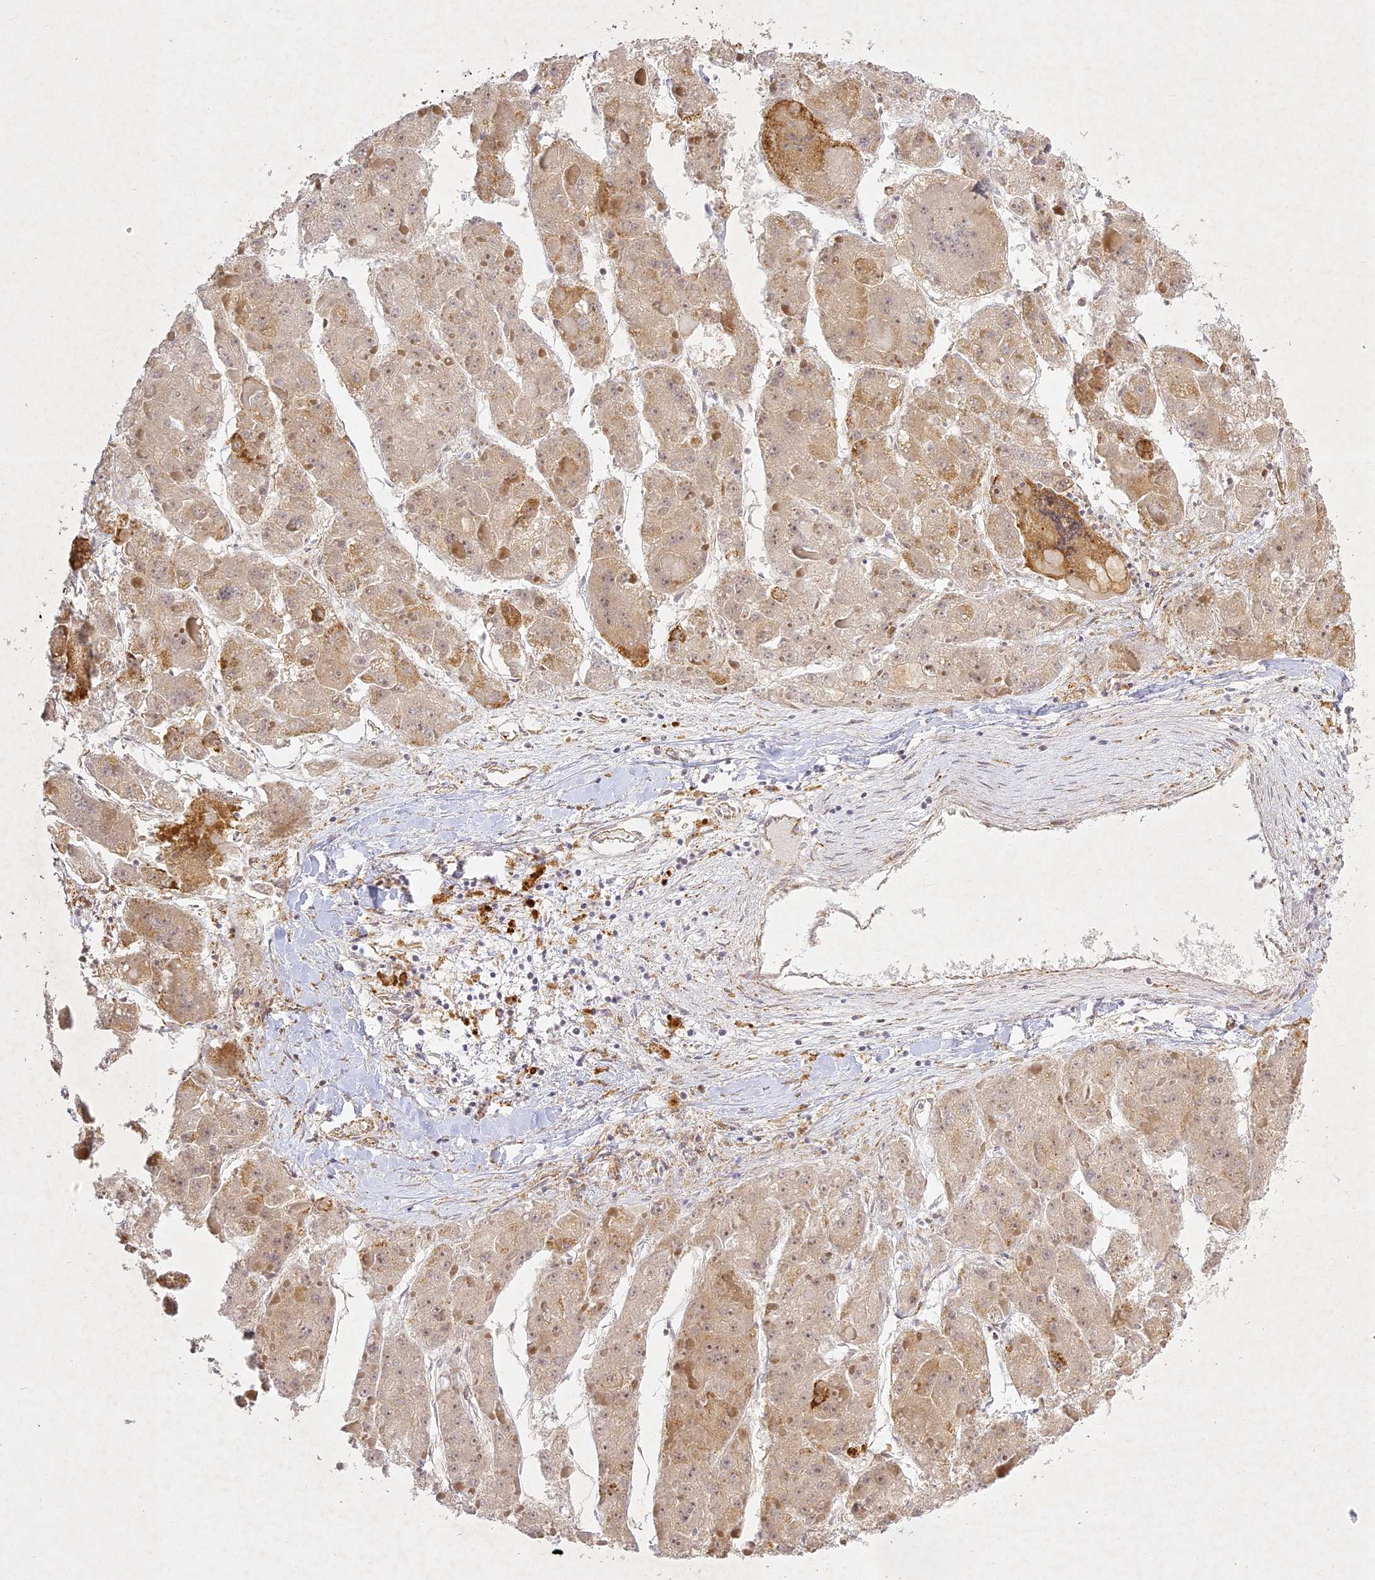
{"staining": {"intensity": "weak", "quantity": ">75%", "location": "cytoplasmic/membranous,nuclear"}, "tissue": "liver cancer", "cell_type": "Tumor cells", "image_type": "cancer", "snomed": [{"axis": "morphology", "description": "Carcinoma, Hepatocellular, NOS"}, {"axis": "topography", "description": "Liver"}], "caption": "The histopathology image exhibits a brown stain indicating the presence of a protein in the cytoplasmic/membranous and nuclear of tumor cells in liver cancer.", "gene": "SLC30A5", "patient": {"sex": "female", "age": 73}}